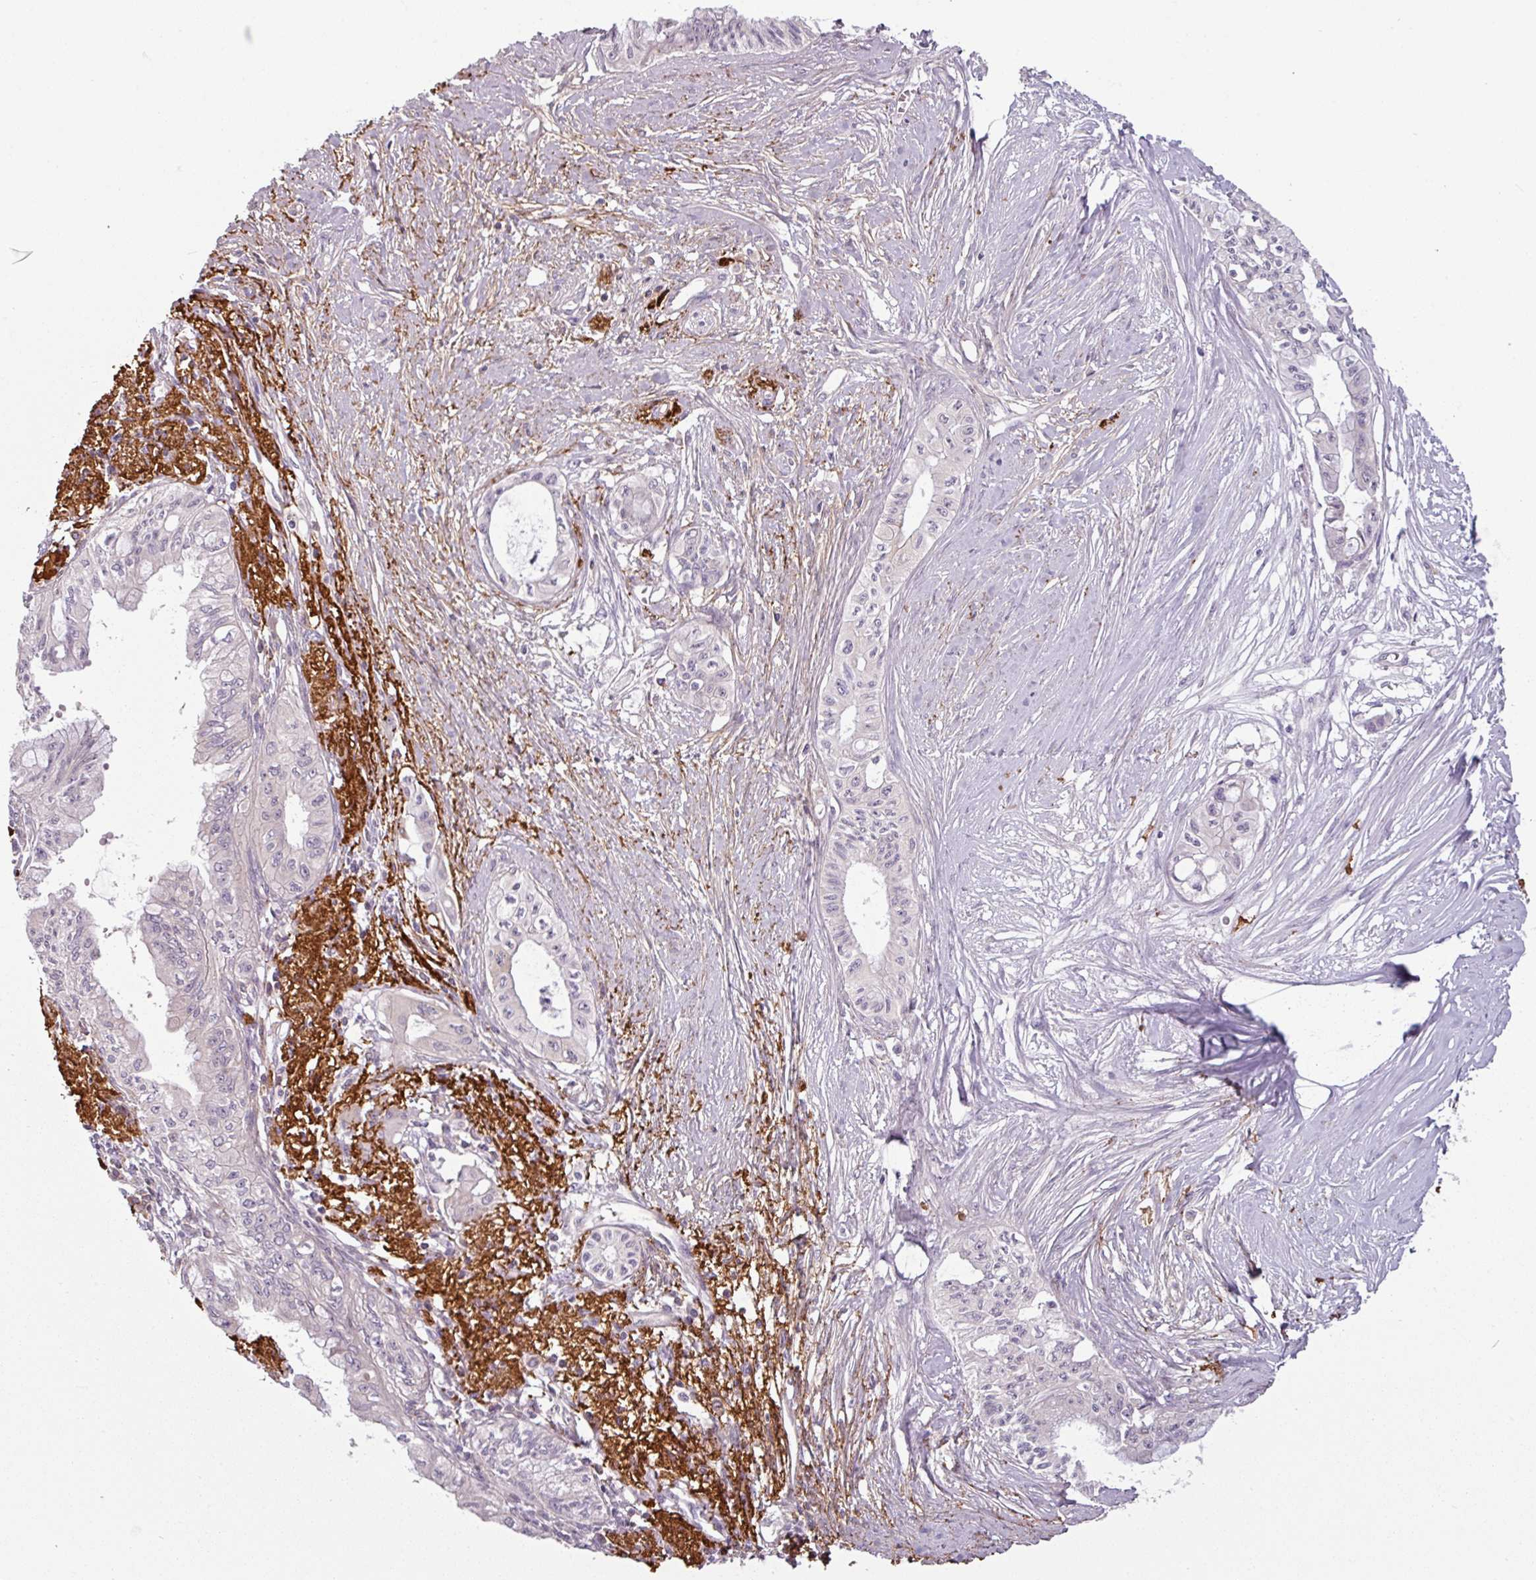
{"staining": {"intensity": "negative", "quantity": "none", "location": "none"}, "tissue": "pancreatic cancer", "cell_type": "Tumor cells", "image_type": "cancer", "snomed": [{"axis": "morphology", "description": "Adenocarcinoma, NOS"}, {"axis": "topography", "description": "Pancreas"}], "caption": "This is an IHC image of pancreatic cancer (adenocarcinoma). There is no positivity in tumor cells.", "gene": "MTMR14", "patient": {"sex": "male", "age": 71}}